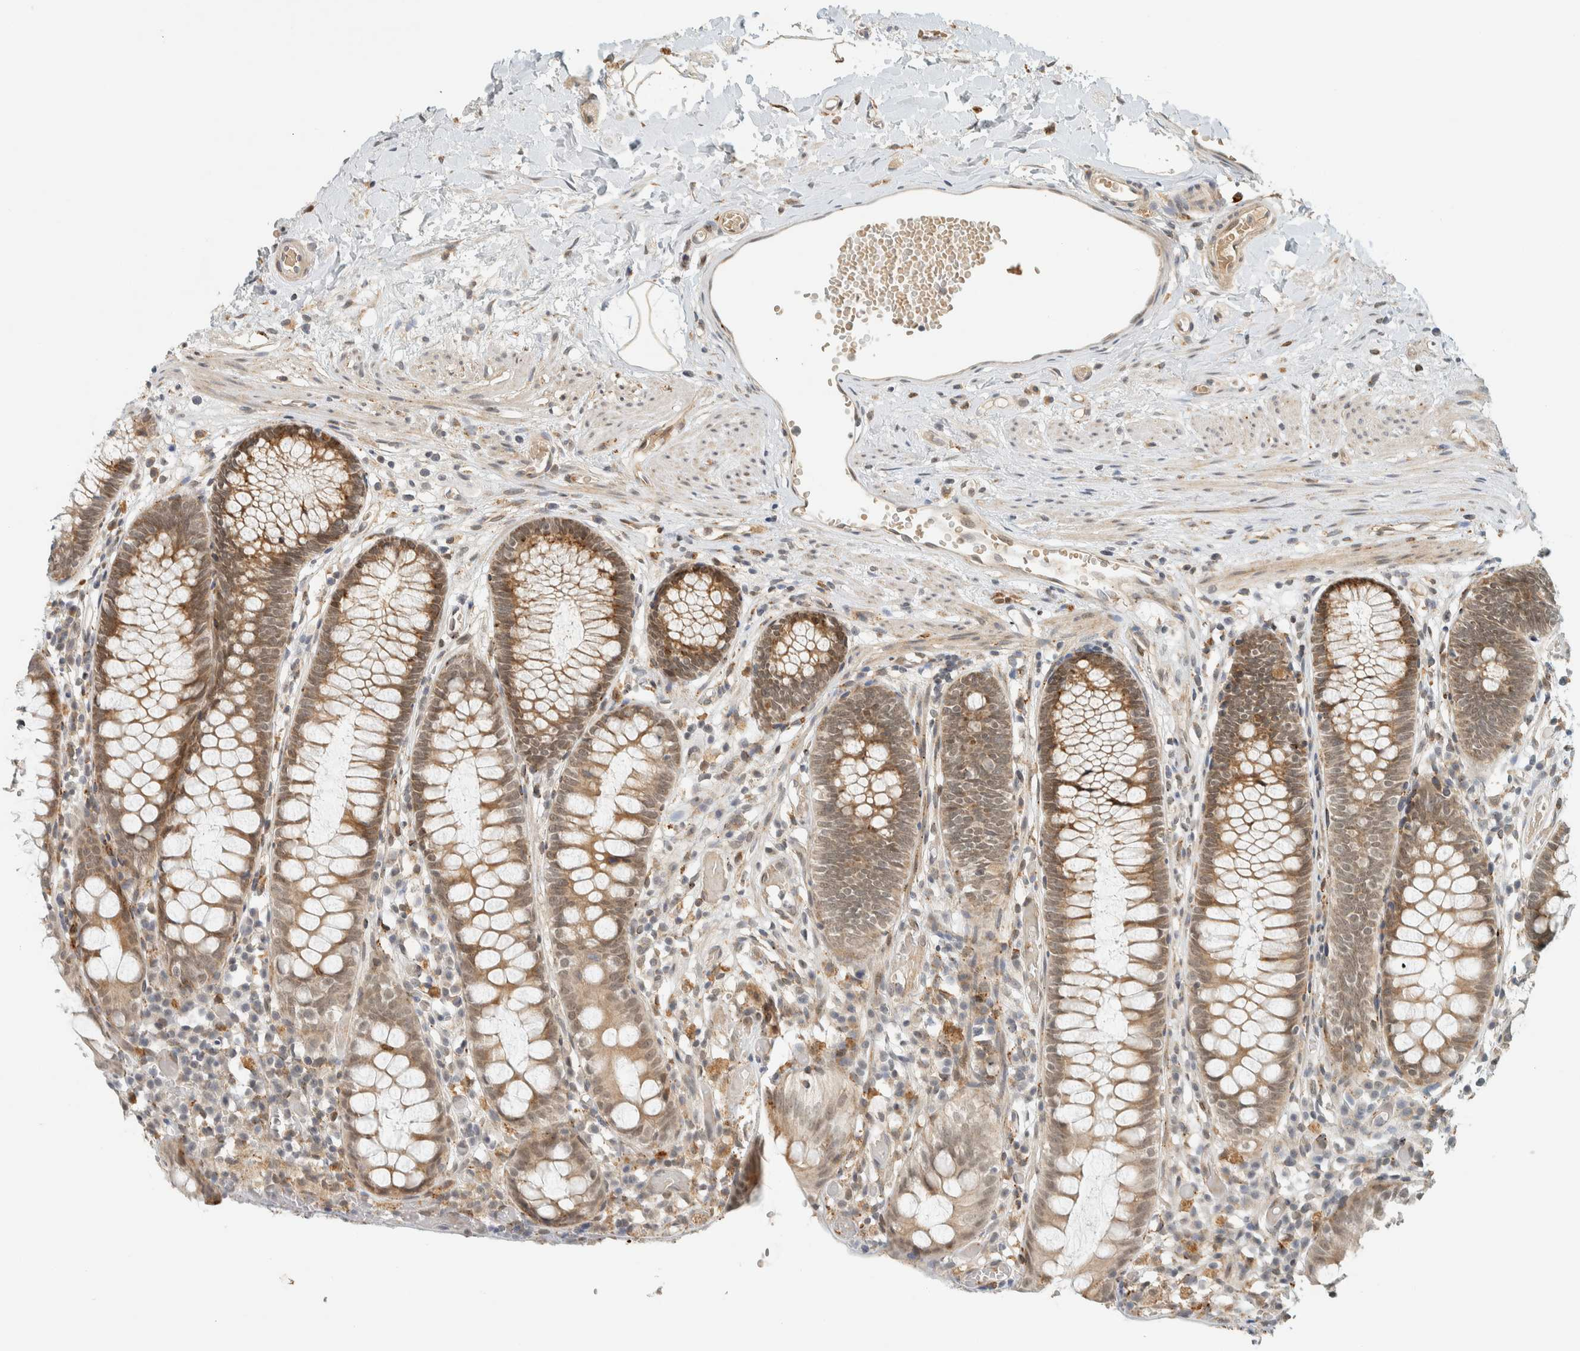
{"staining": {"intensity": "weak", "quantity": ">75%", "location": "cytoplasmic/membranous"}, "tissue": "colon", "cell_type": "Endothelial cells", "image_type": "normal", "snomed": [{"axis": "morphology", "description": "Normal tissue, NOS"}, {"axis": "topography", "description": "Colon"}], "caption": "Immunohistochemistry (IHC) of benign human colon demonstrates low levels of weak cytoplasmic/membranous staining in about >75% of endothelial cells. Using DAB (brown) and hematoxylin (blue) stains, captured at high magnification using brightfield microscopy.", "gene": "ITPRID1", "patient": {"sex": "male", "age": 14}}